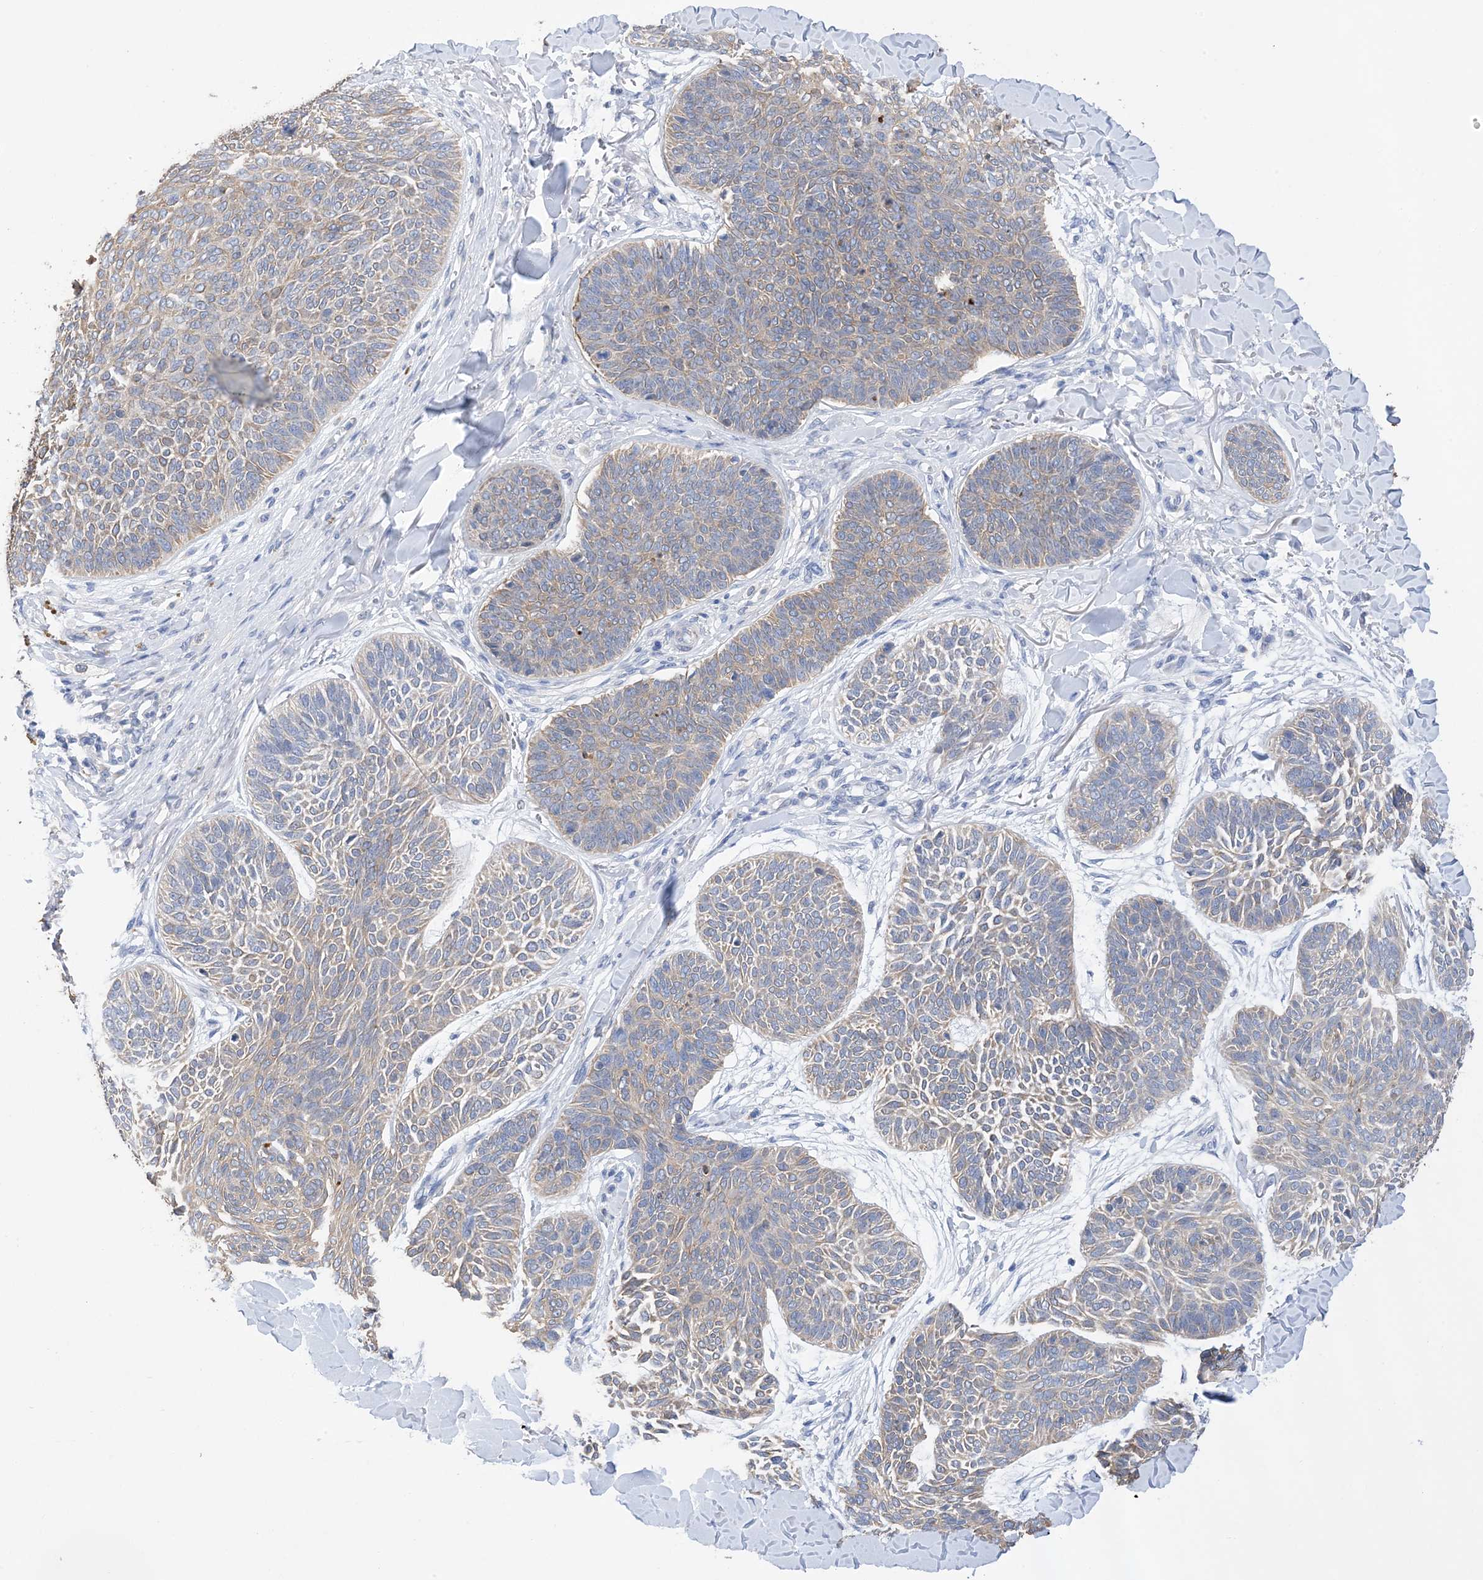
{"staining": {"intensity": "weak", "quantity": "25%-75%", "location": "cytoplasmic/membranous"}, "tissue": "skin cancer", "cell_type": "Tumor cells", "image_type": "cancer", "snomed": [{"axis": "morphology", "description": "Basal cell carcinoma"}, {"axis": "topography", "description": "Skin"}], "caption": "Protein expression by IHC exhibits weak cytoplasmic/membranous staining in approximately 25%-75% of tumor cells in skin basal cell carcinoma.", "gene": "PLK4", "patient": {"sex": "male", "age": 85}}